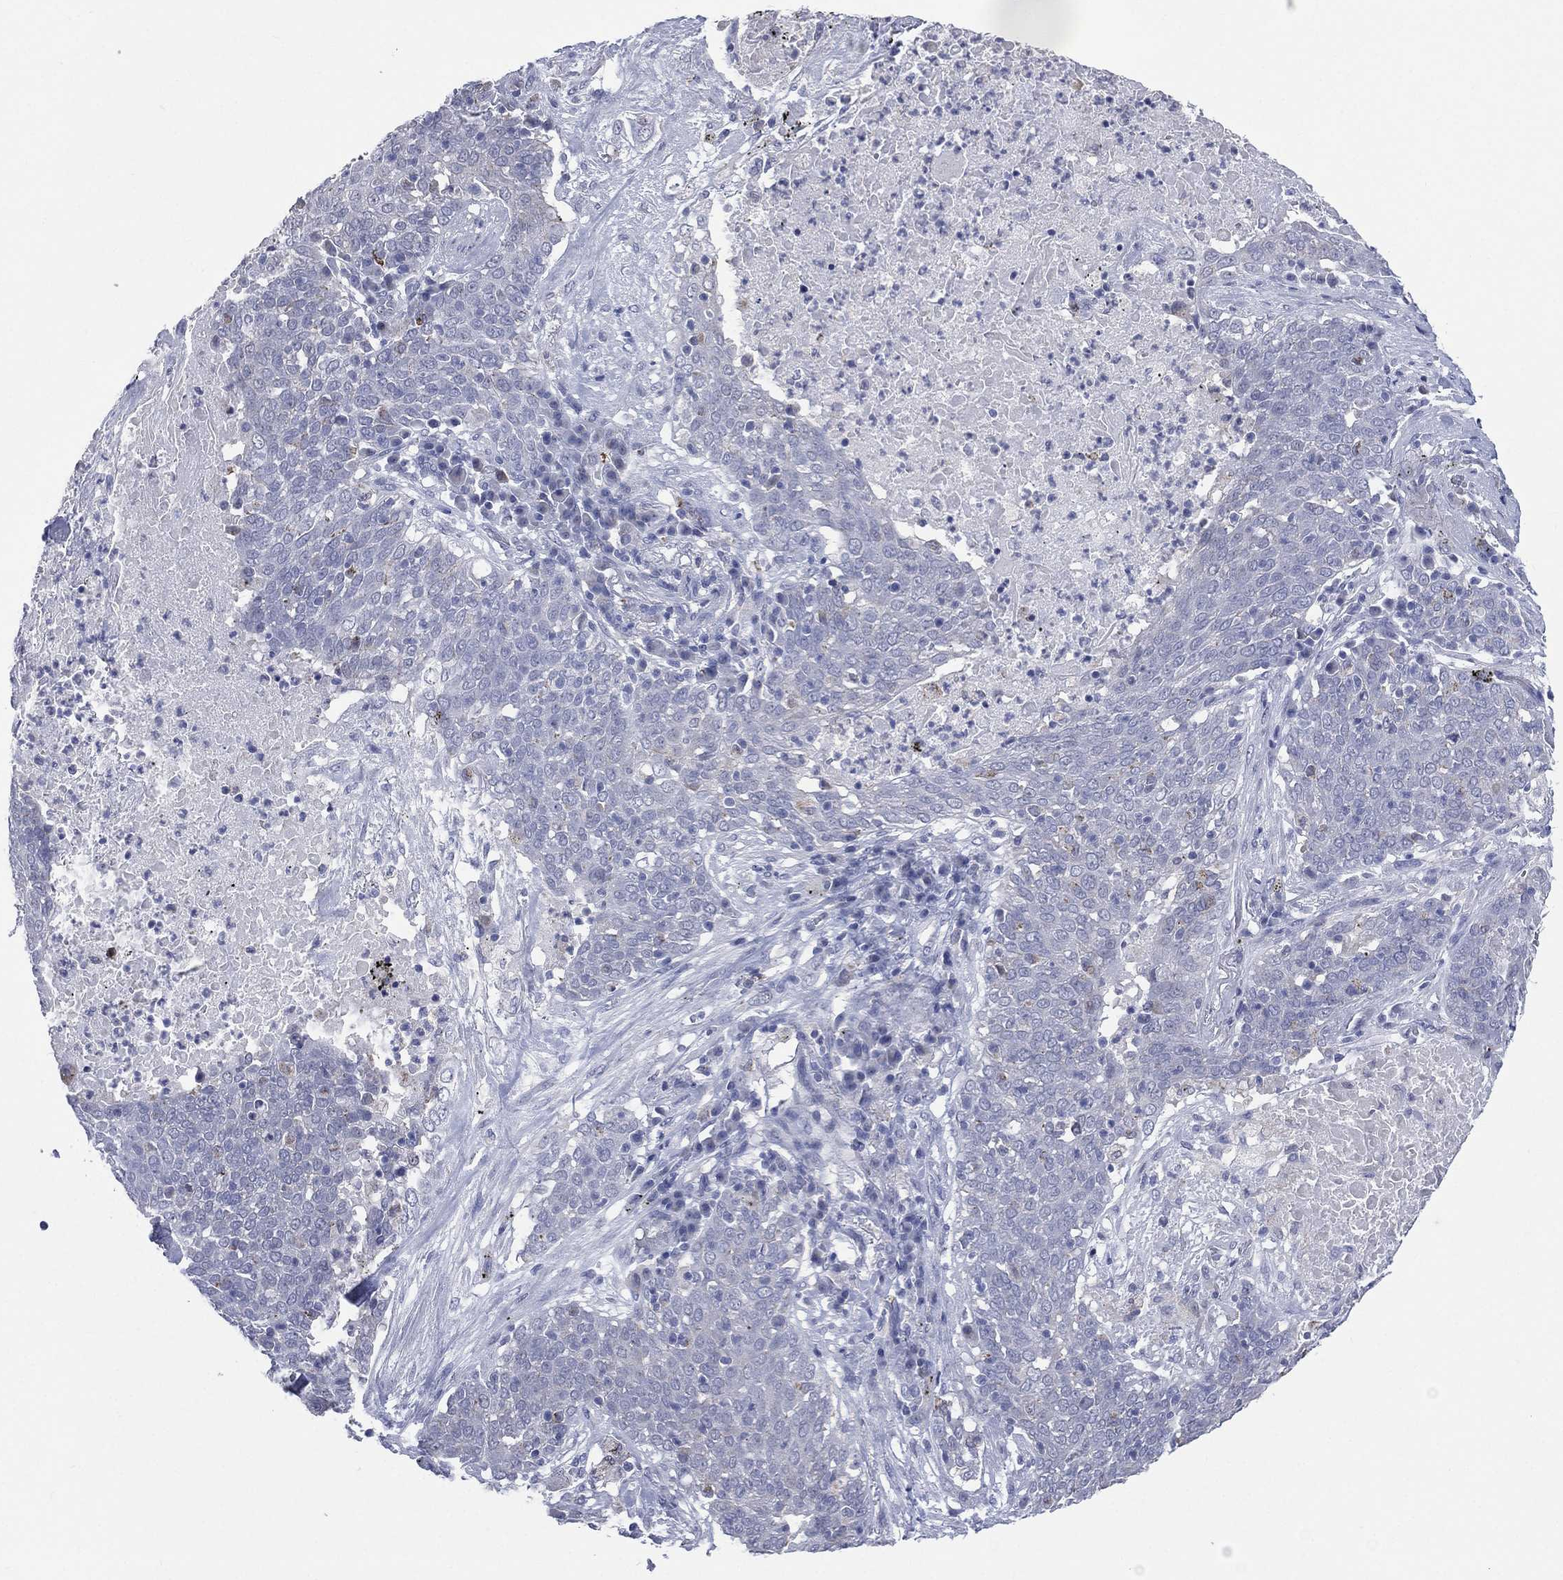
{"staining": {"intensity": "negative", "quantity": "none", "location": "none"}, "tissue": "lung cancer", "cell_type": "Tumor cells", "image_type": "cancer", "snomed": [{"axis": "morphology", "description": "Squamous cell carcinoma, NOS"}, {"axis": "topography", "description": "Lung"}], "caption": "IHC histopathology image of neoplastic tissue: lung cancer (squamous cell carcinoma) stained with DAB reveals no significant protein expression in tumor cells.", "gene": "AKAP3", "patient": {"sex": "male", "age": 82}}